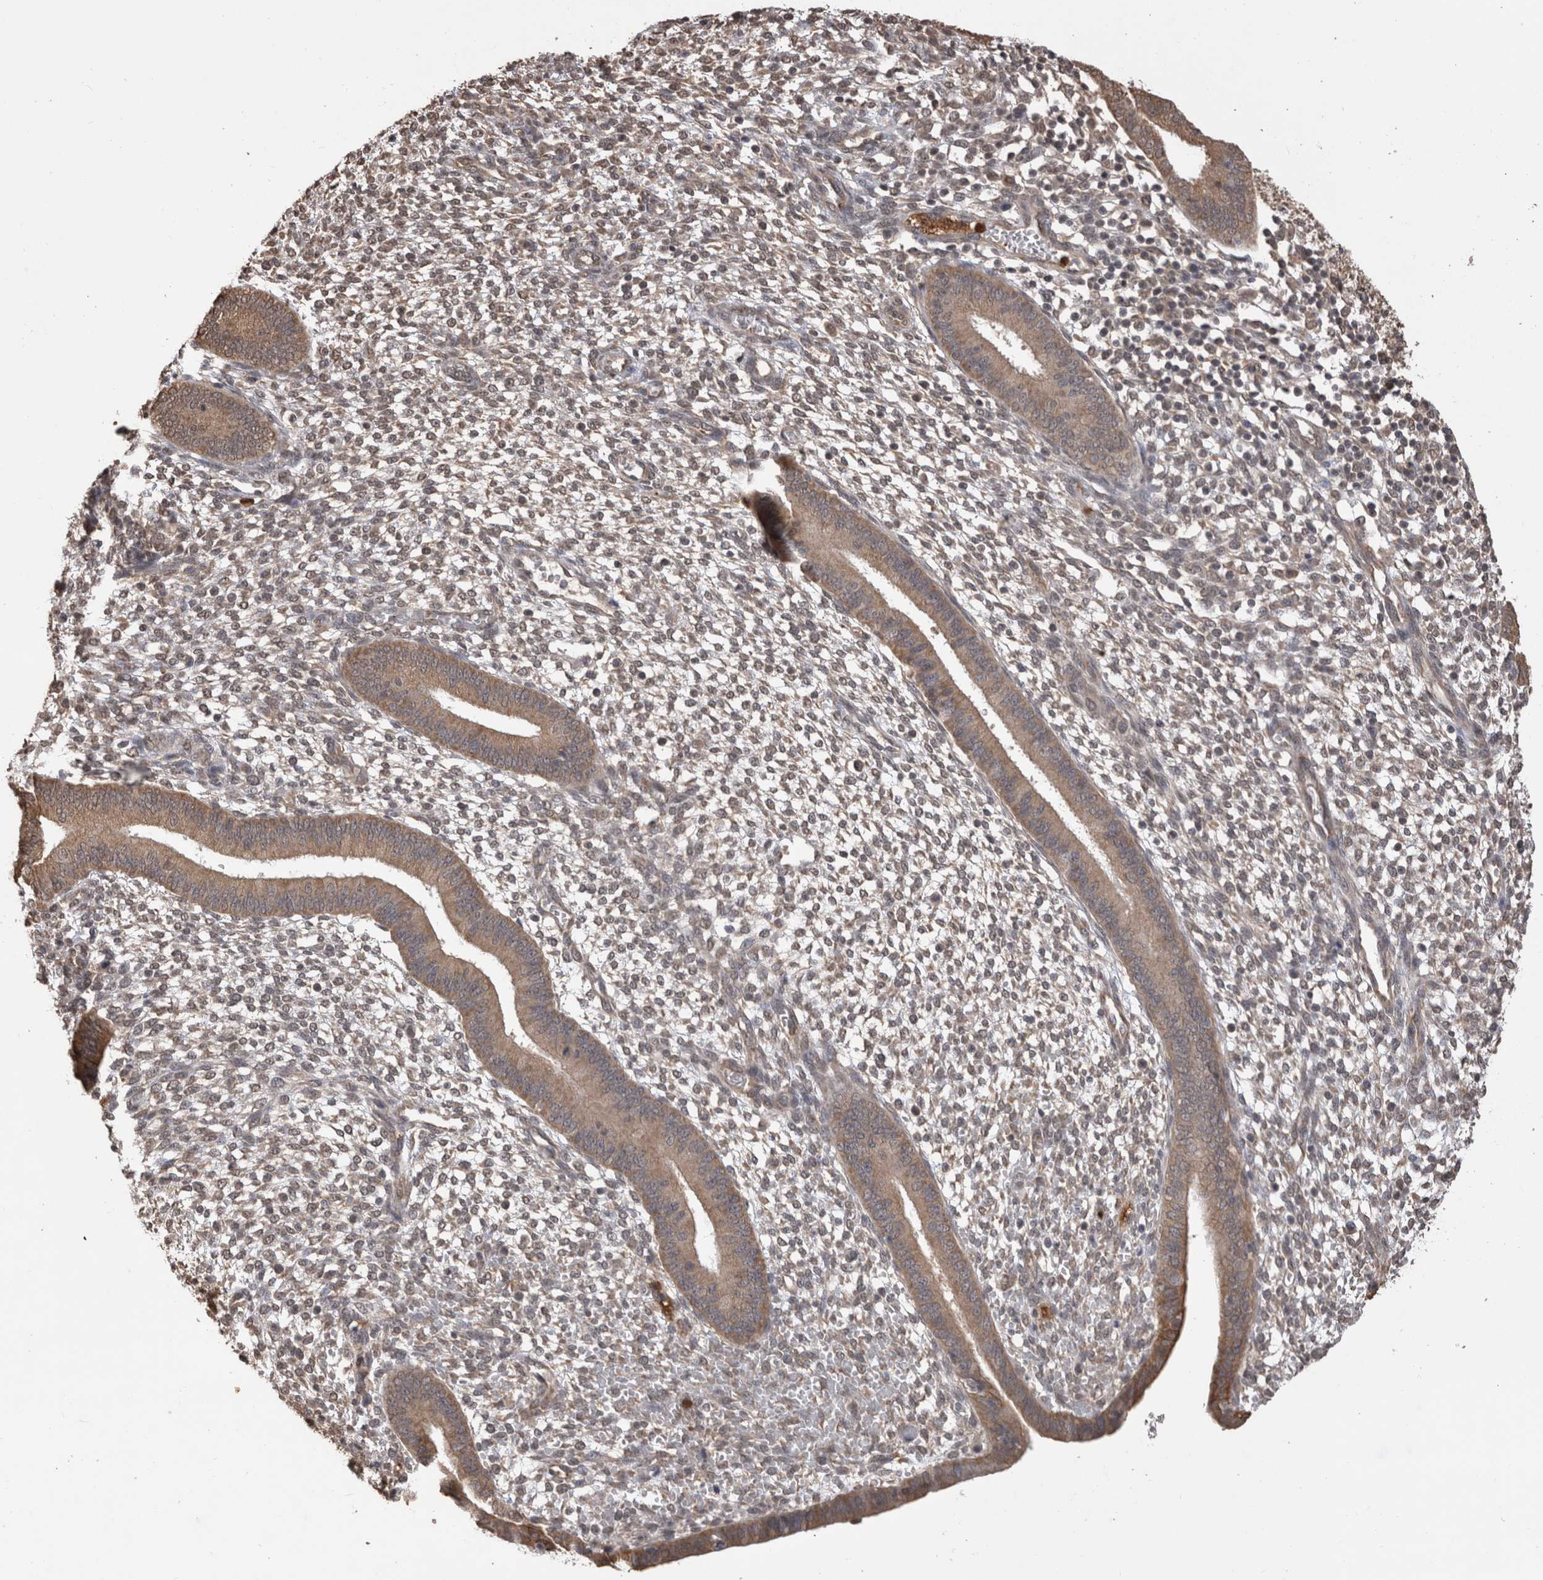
{"staining": {"intensity": "weak", "quantity": "25%-75%", "location": "nuclear"}, "tissue": "endometrium", "cell_type": "Cells in endometrial stroma", "image_type": "normal", "snomed": [{"axis": "morphology", "description": "Normal tissue, NOS"}, {"axis": "topography", "description": "Endometrium"}], "caption": "Approximately 25%-75% of cells in endometrial stroma in normal endometrium show weak nuclear protein expression as visualized by brown immunohistochemical staining.", "gene": "PAK4", "patient": {"sex": "female", "age": 46}}